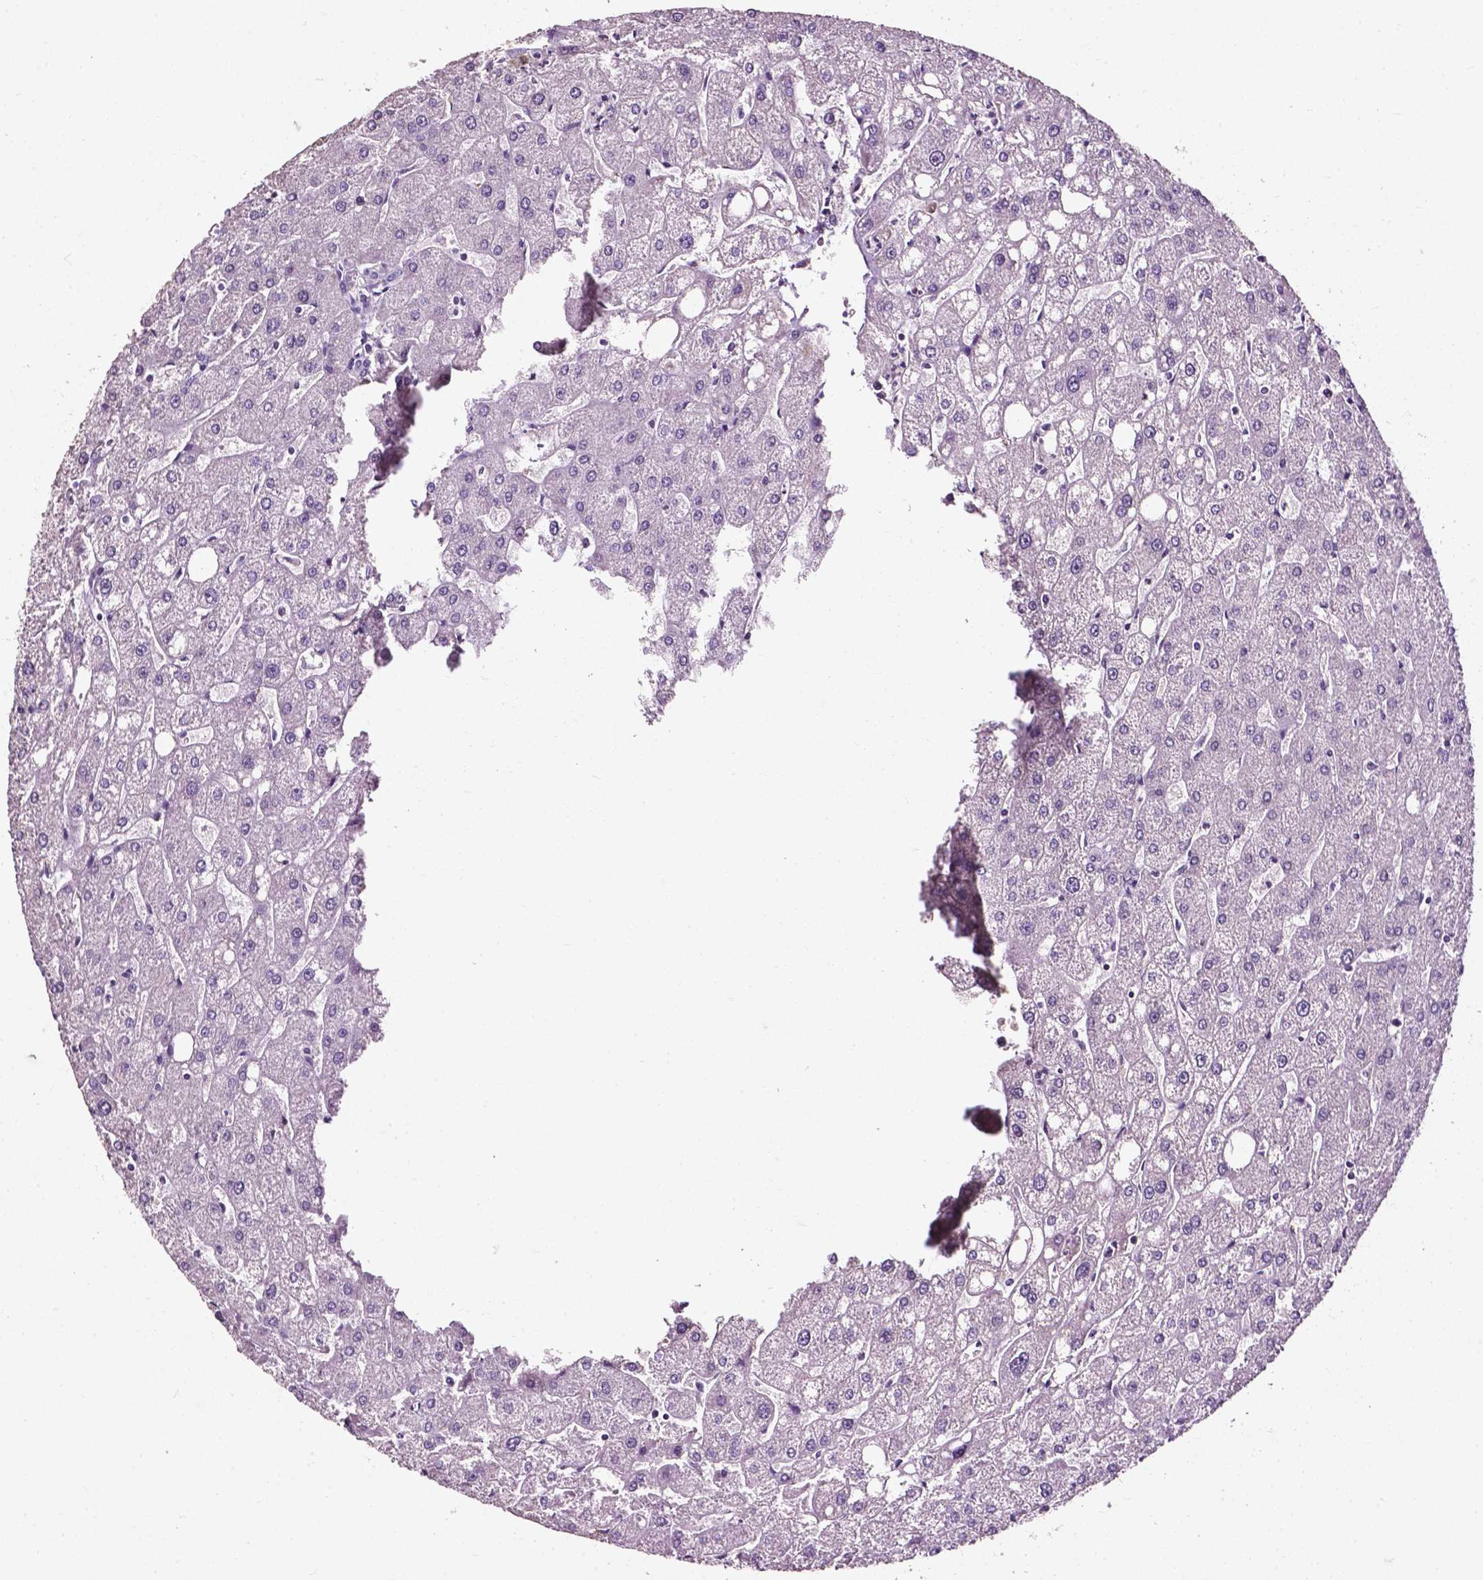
{"staining": {"intensity": "negative", "quantity": "none", "location": "none"}, "tissue": "liver", "cell_type": "Cholangiocytes", "image_type": "normal", "snomed": [{"axis": "morphology", "description": "Normal tissue, NOS"}, {"axis": "topography", "description": "Liver"}], "caption": "Immunohistochemistry (IHC) image of benign liver stained for a protein (brown), which shows no staining in cholangiocytes.", "gene": "DEFA5", "patient": {"sex": "male", "age": 67}}